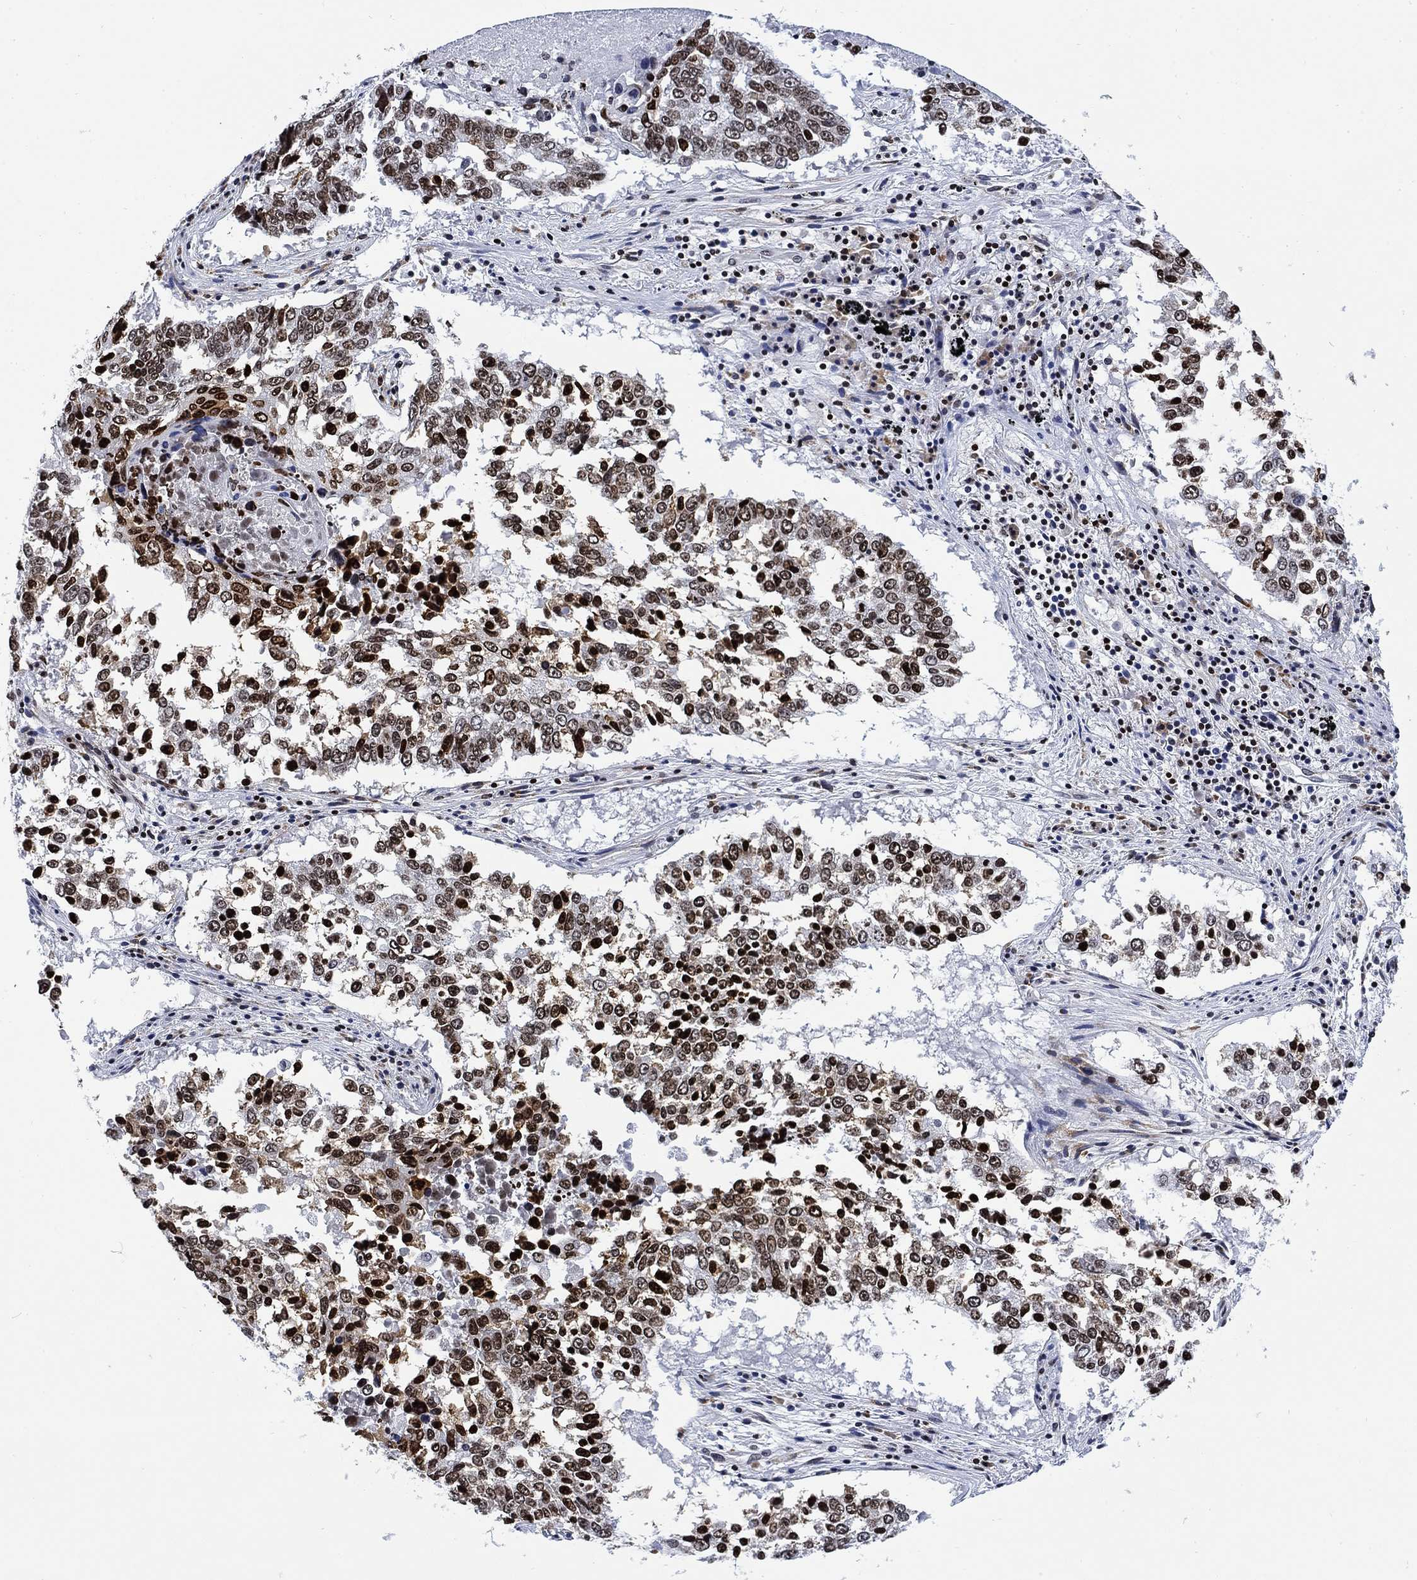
{"staining": {"intensity": "moderate", "quantity": ">75%", "location": "nuclear"}, "tissue": "lung cancer", "cell_type": "Tumor cells", "image_type": "cancer", "snomed": [{"axis": "morphology", "description": "Squamous cell carcinoma, NOS"}, {"axis": "topography", "description": "Lung"}], "caption": "Immunohistochemistry (IHC) photomicrograph of human lung cancer (squamous cell carcinoma) stained for a protein (brown), which demonstrates medium levels of moderate nuclear staining in approximately >75% of tumor cells.", "gene": "H1-10", "patient": {"sex": "male", "age": 82}}